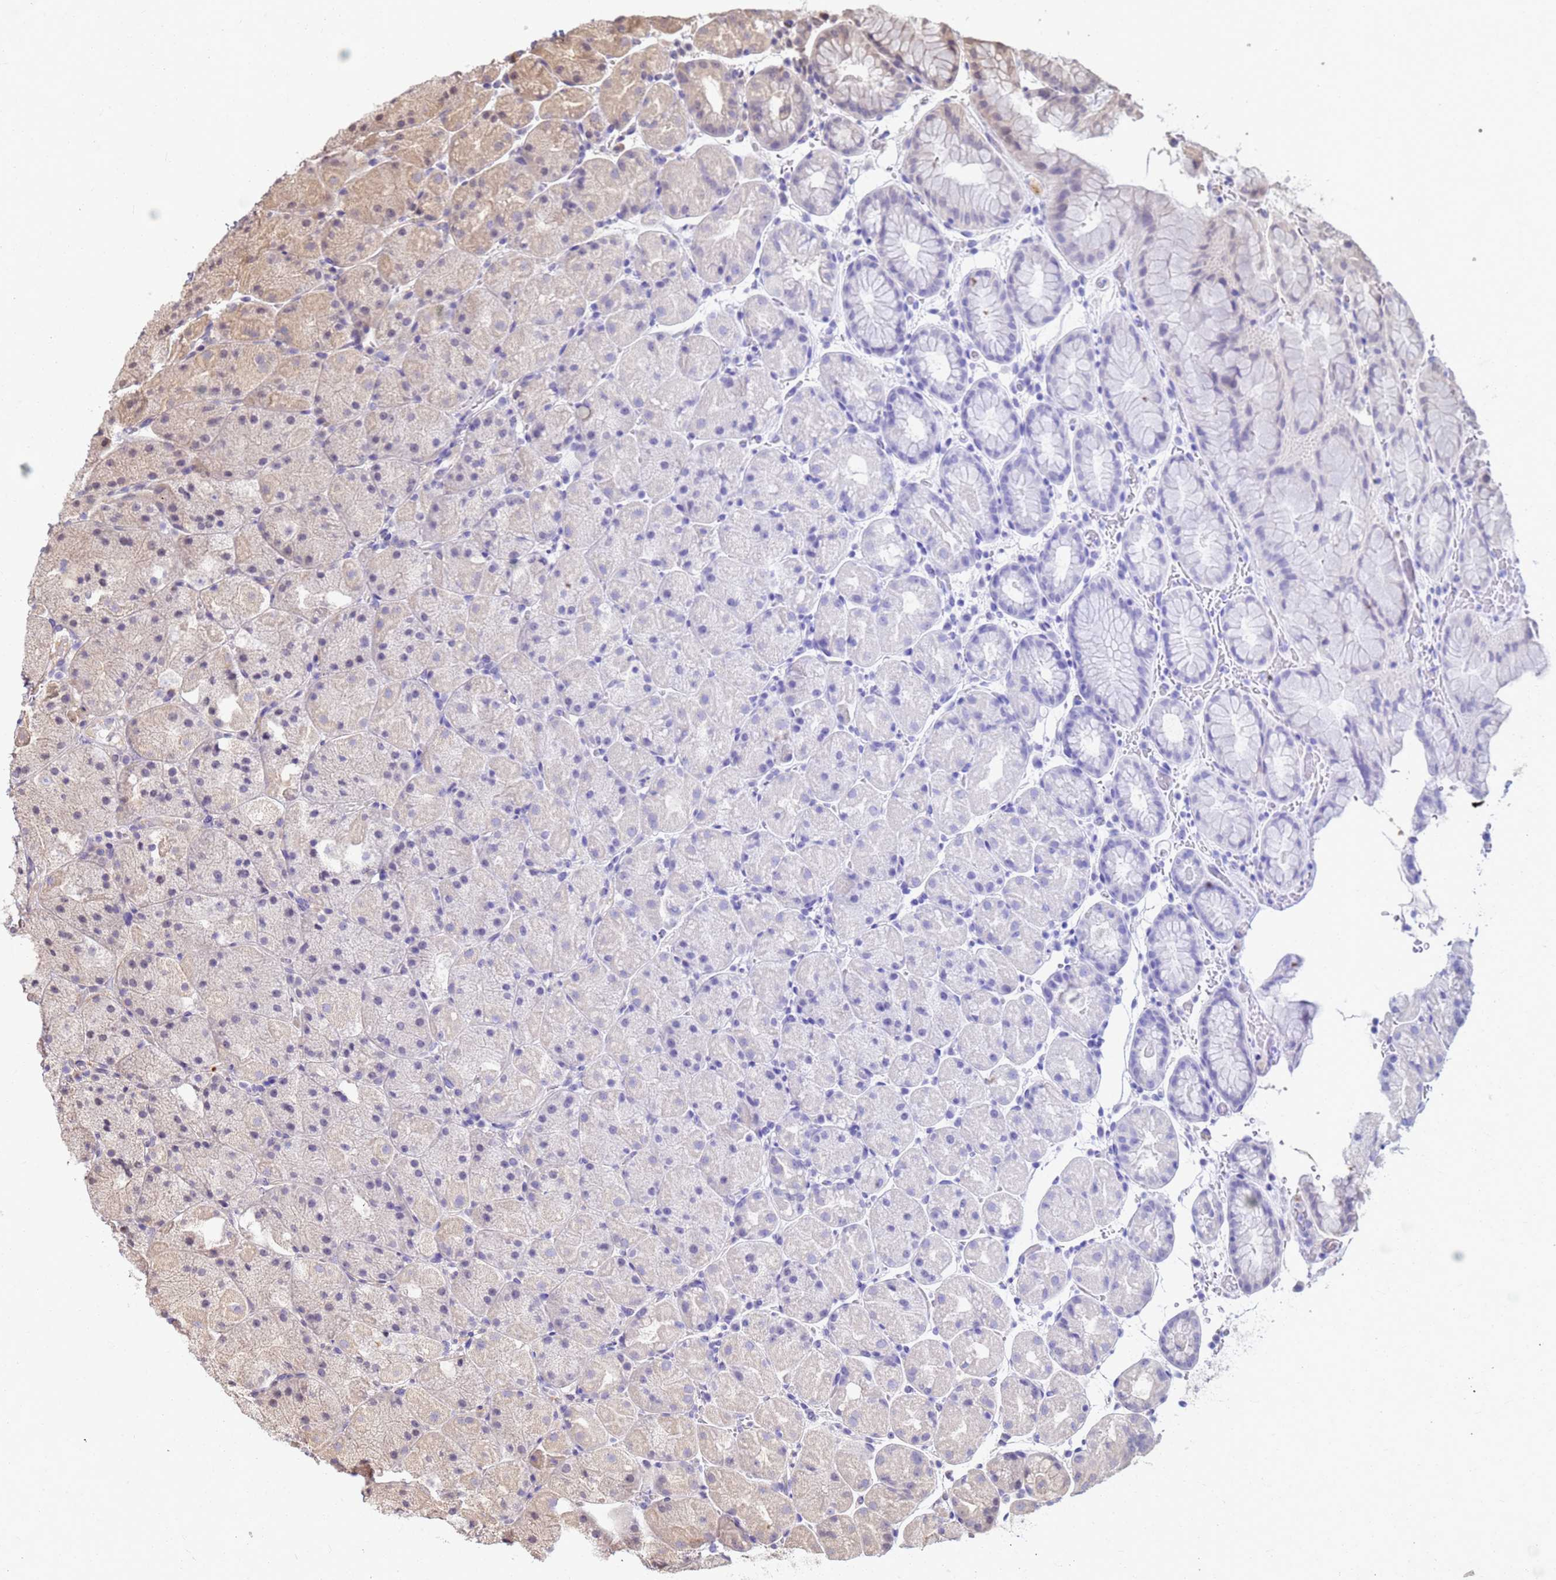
{"staining": {"intensity": "weak", "quantity": "<25%", "location": "cytoplasmic/membranous,nuclear"}, "tissue": "stomach", "cell_type": "Glandular cells", "image_type": "normal", "snomed": [{"axis": "morphology", "description": "Normal tissue, NOS"}, {"axis": "topography", "description": "Stomach, upper"}, {"axis": "topography", "description": "Stomach, lower"}], "caption": "Protein analysis of normal stomach exhibits no significant positivity in glandular cells.", "gene": "DUS4L", "patient": {"sex": "male", "age": 67}}